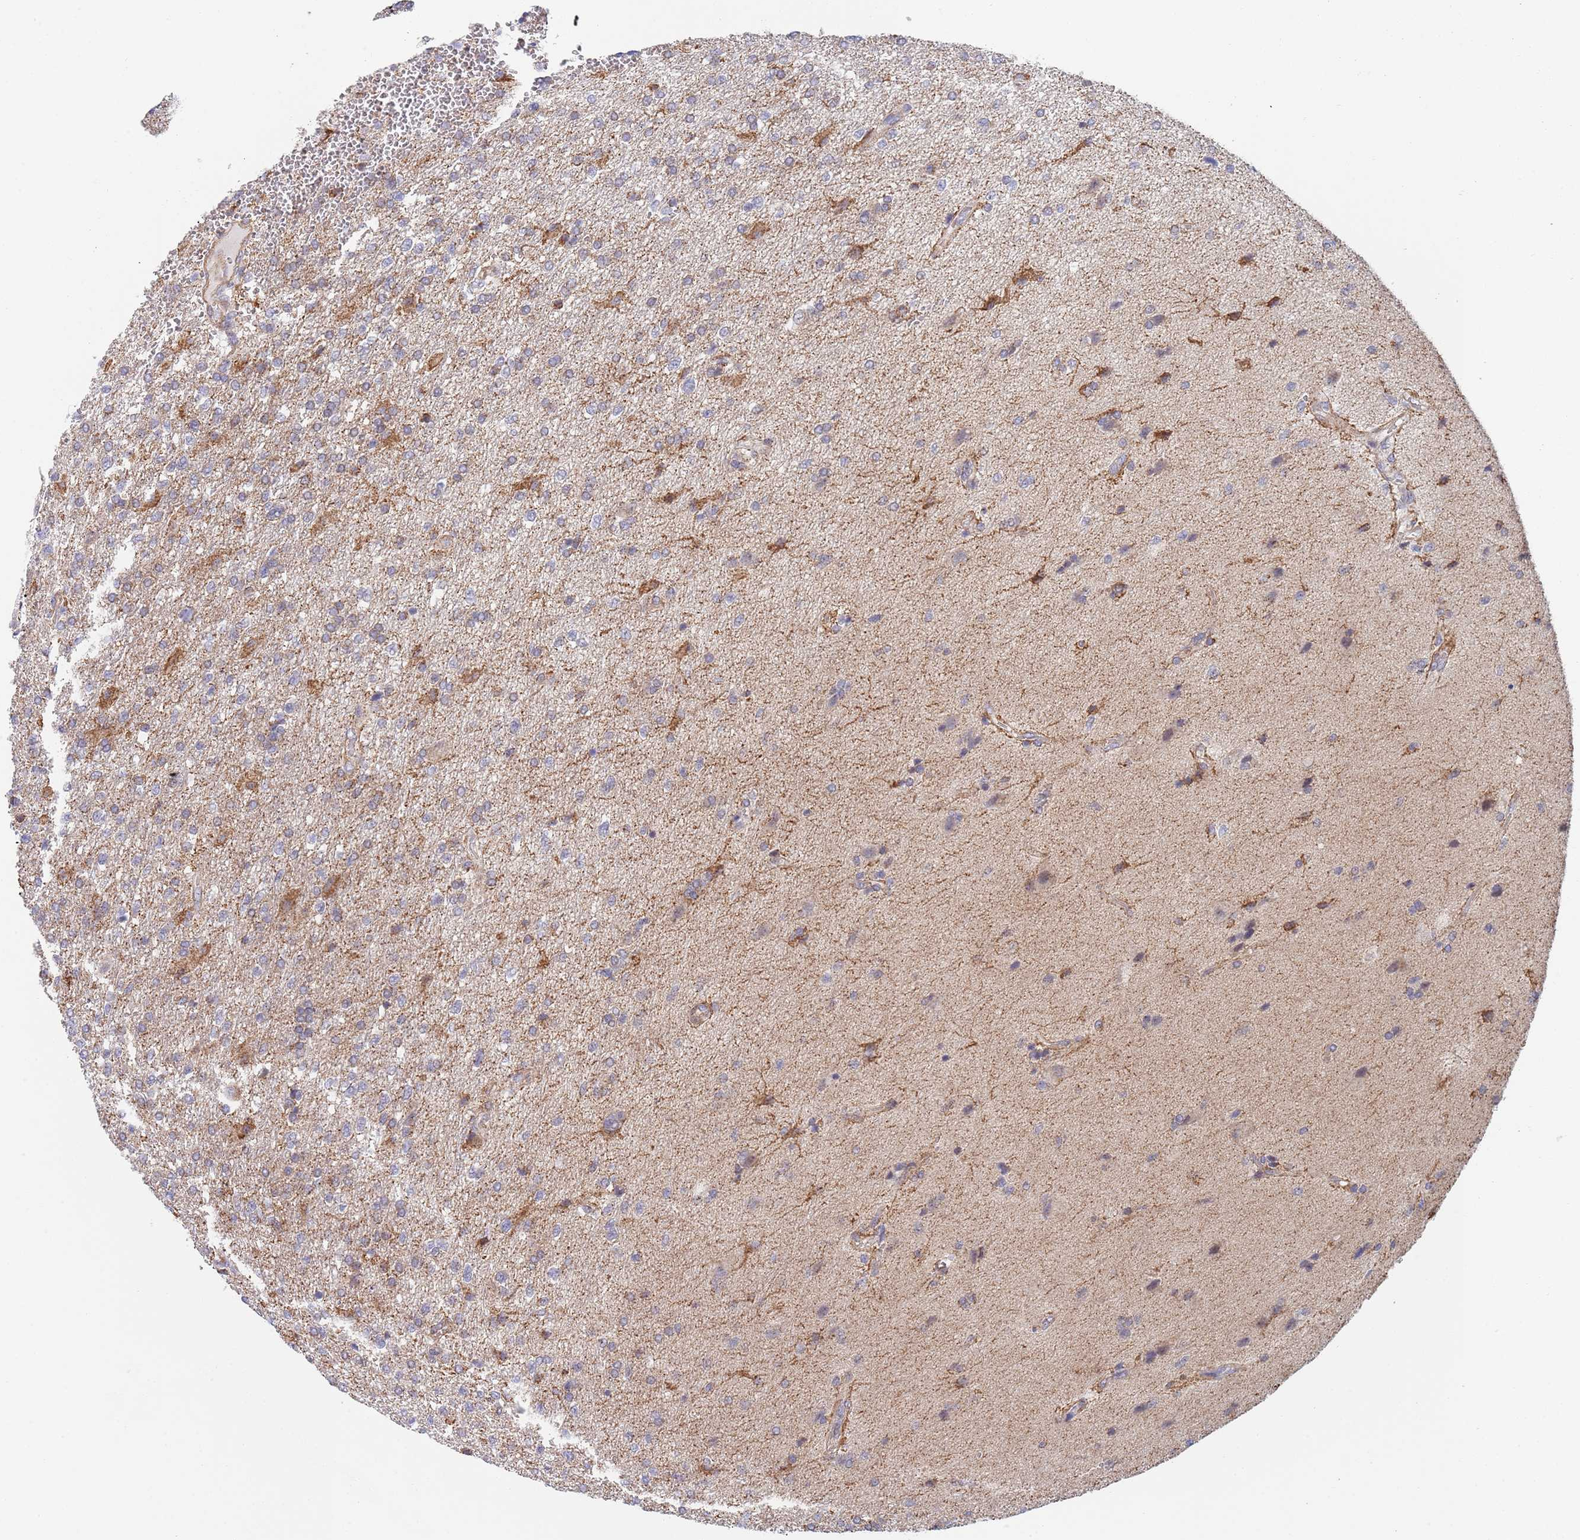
{"staining": {"intensity": "negative", "quantity": "none", "location": "none"}, "tissue": "glioma", "cell_type": "Tumor cells", "image_type": "cancer", "snomed": [{"axis": "morphology", "description": "Glioma, malignant, High grade"}, {"axis": "topography", "description": "Brain"}], "caption": "Tumor cells are negative for protein expression in human glioma.", "gene": "PWWP3A", "patient": {"sex": "male", "age": 56}}